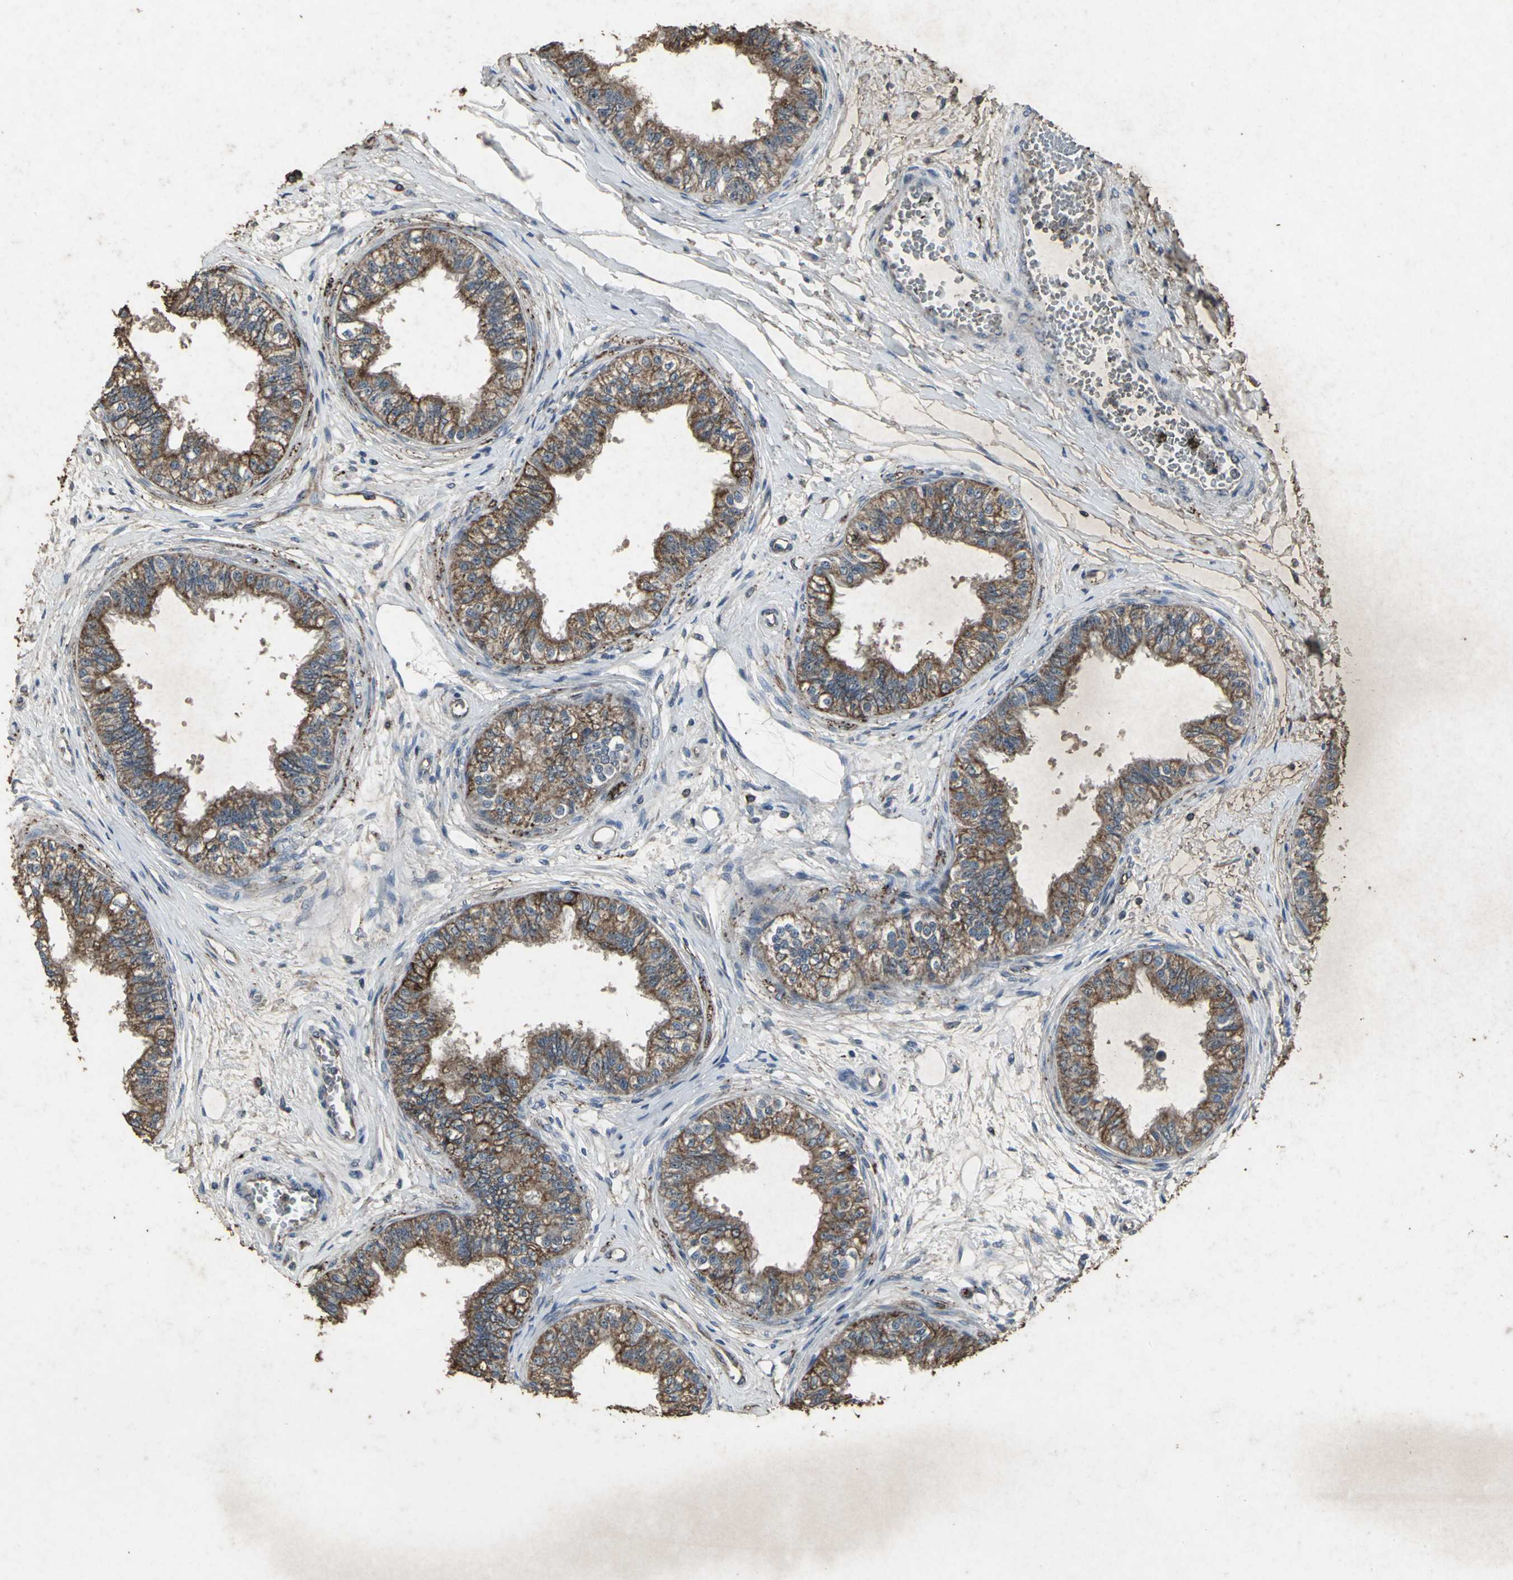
{"staining": {"intensity": "strong", "quantity": ">75%", "location": "cytoplasmic/membranous"}, "tissue": "epididymis", "cell_type": "Glandular cells", "image_type": "normal", "snomed": [{"axis": "morphology", "description": "Normal tissue, NOS"}, {"axis": "morphology", "description": "Adenocarcinoma, metastatic, NOS"}, {"axis": "topography", "description": "Testis"}, {"axis": "topography", "description": "Epididymis"}], "caption": "A high-resolution image shows IHC staining of unremarkable epididymis, which shows strong cytoplasmic/membranous expression in approximately >75% of glandular cells.", "gene": "CCR9", "patient": {"sex": "male", "age": 26}}